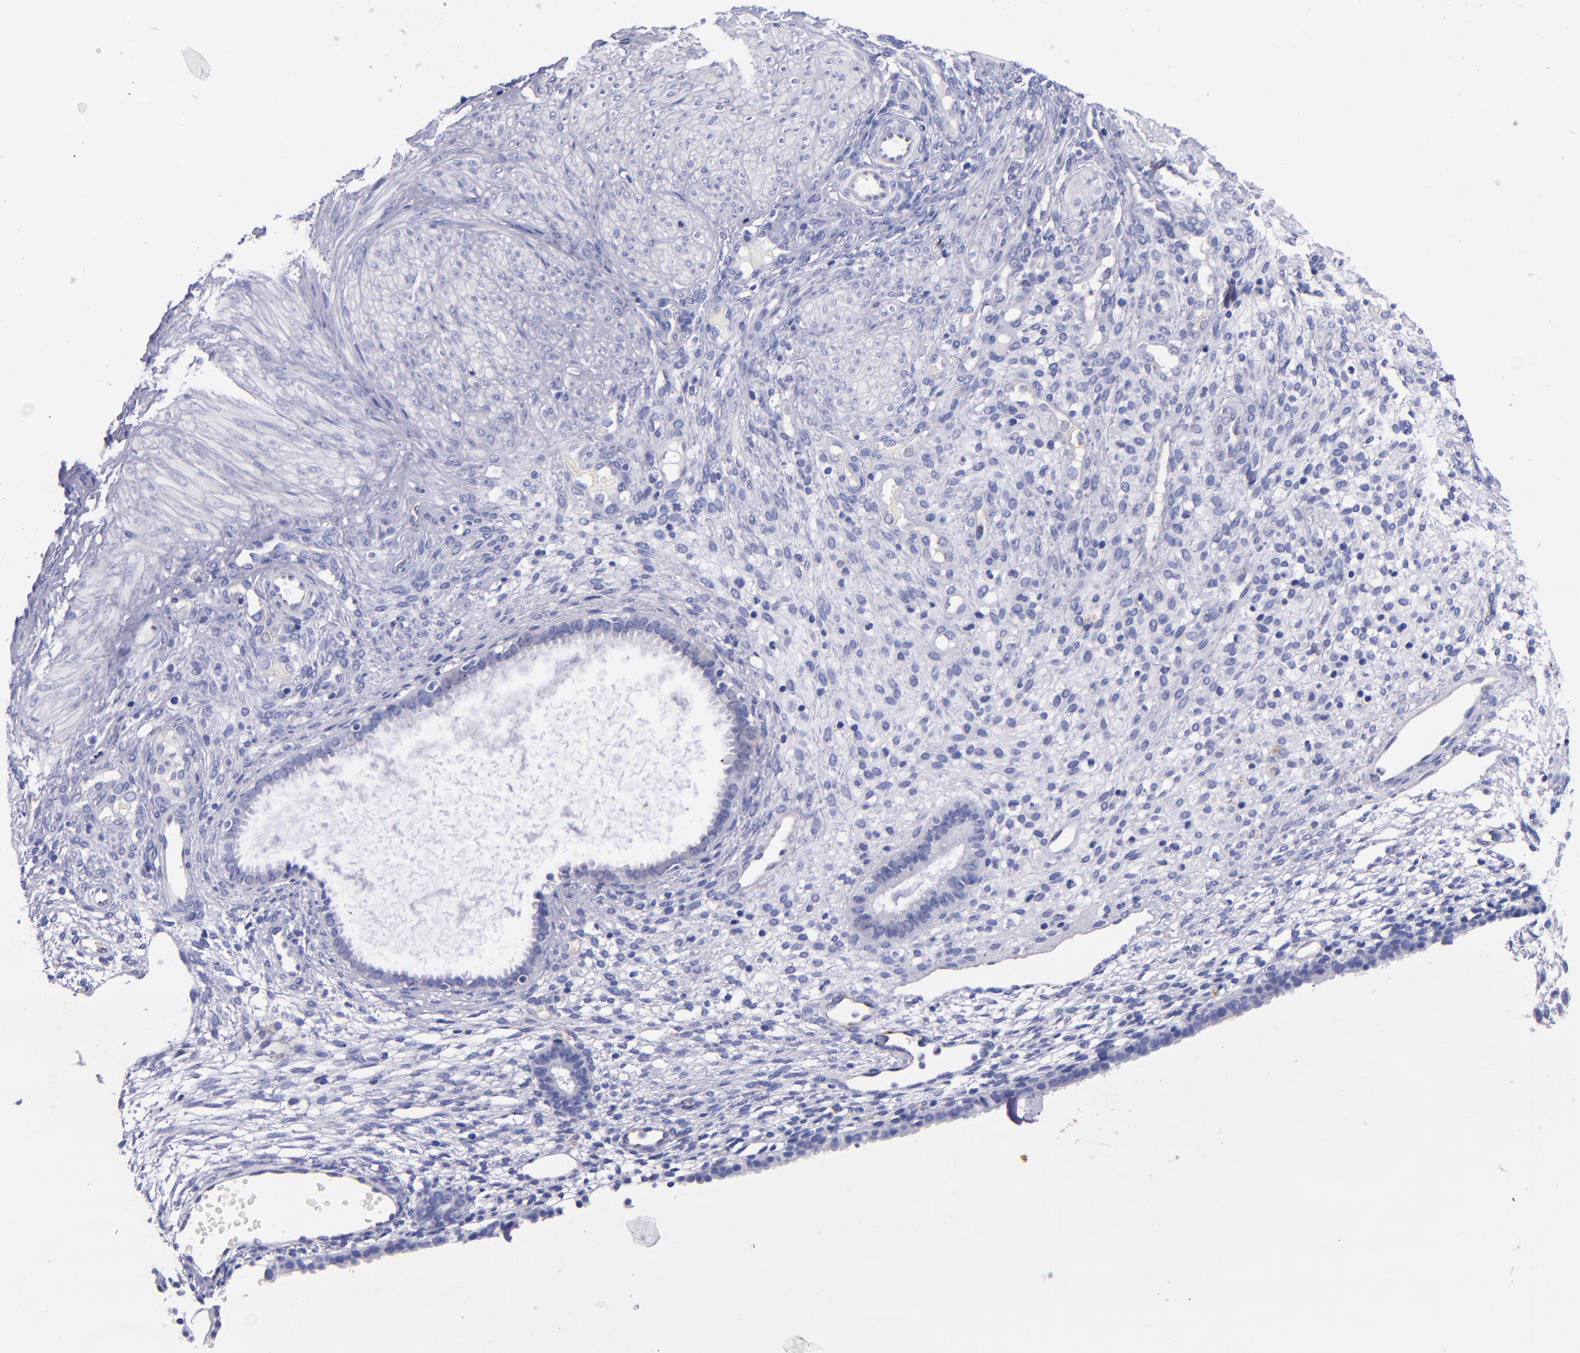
{"staining": {"intensity": "negative", "quantity": "none", "location": "none"}, "tissue": "endometrium", "cell_type": "Cells in endometrial stroma", "image_type": "normal", "snomed": [{"axis": "morphology", "description": "Normal tissue, NOS"}, {"axis": "topography", "description": "Endometrium"}], "caption": "The histopathology image shows no staining of cells in endometrial stroma in benign endometrium. (DAB (3,3'-diaminobenzidine) immunohistochemistry, high magnification).", "gene": "NOS3", "patient": {"sex": "female", "age": 72}}